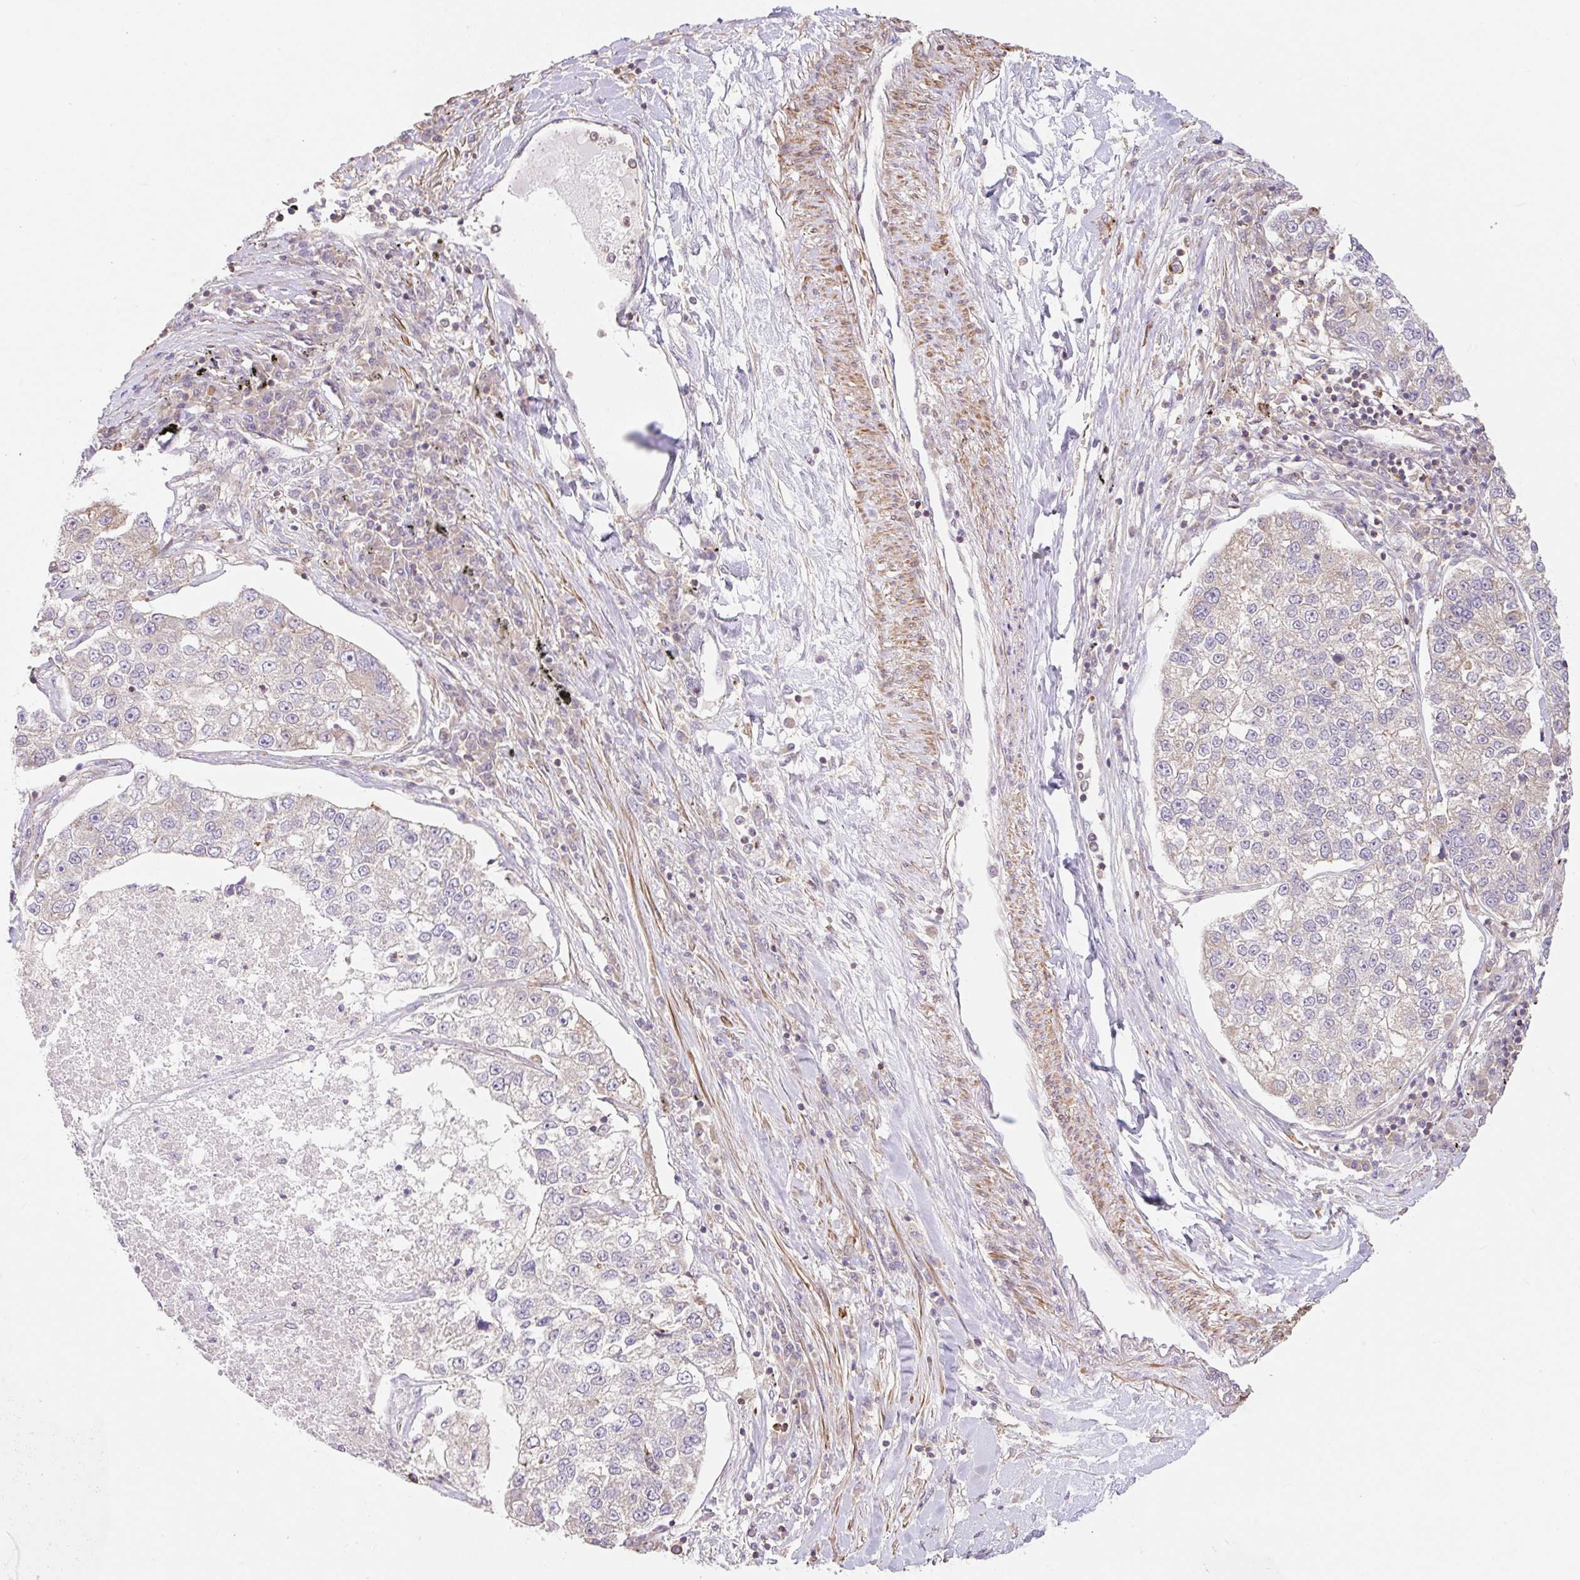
{"staining": {"intensity": "negative", "quantity": "none", "location": "none"}, "tissue": "lung cancer", "cell_type": "Tumor cells", "image_type": "cancer", "snomed": [{"axis": "morphology", "description": "Adenocarcinoma, NOS"}, {"axis": "topography", "description": "Lung"}], "caption": "A high-resolution histopathology image shows immunohistochemistry staining of lung cancer, which demonstrates no significant staining in tumor cells. The staining is performed using DAB brown chromogen with nuclei counter-stained in using hematoxylin.", "gene": "EMC10", "patient": {"sex": "male", "age": 49}}